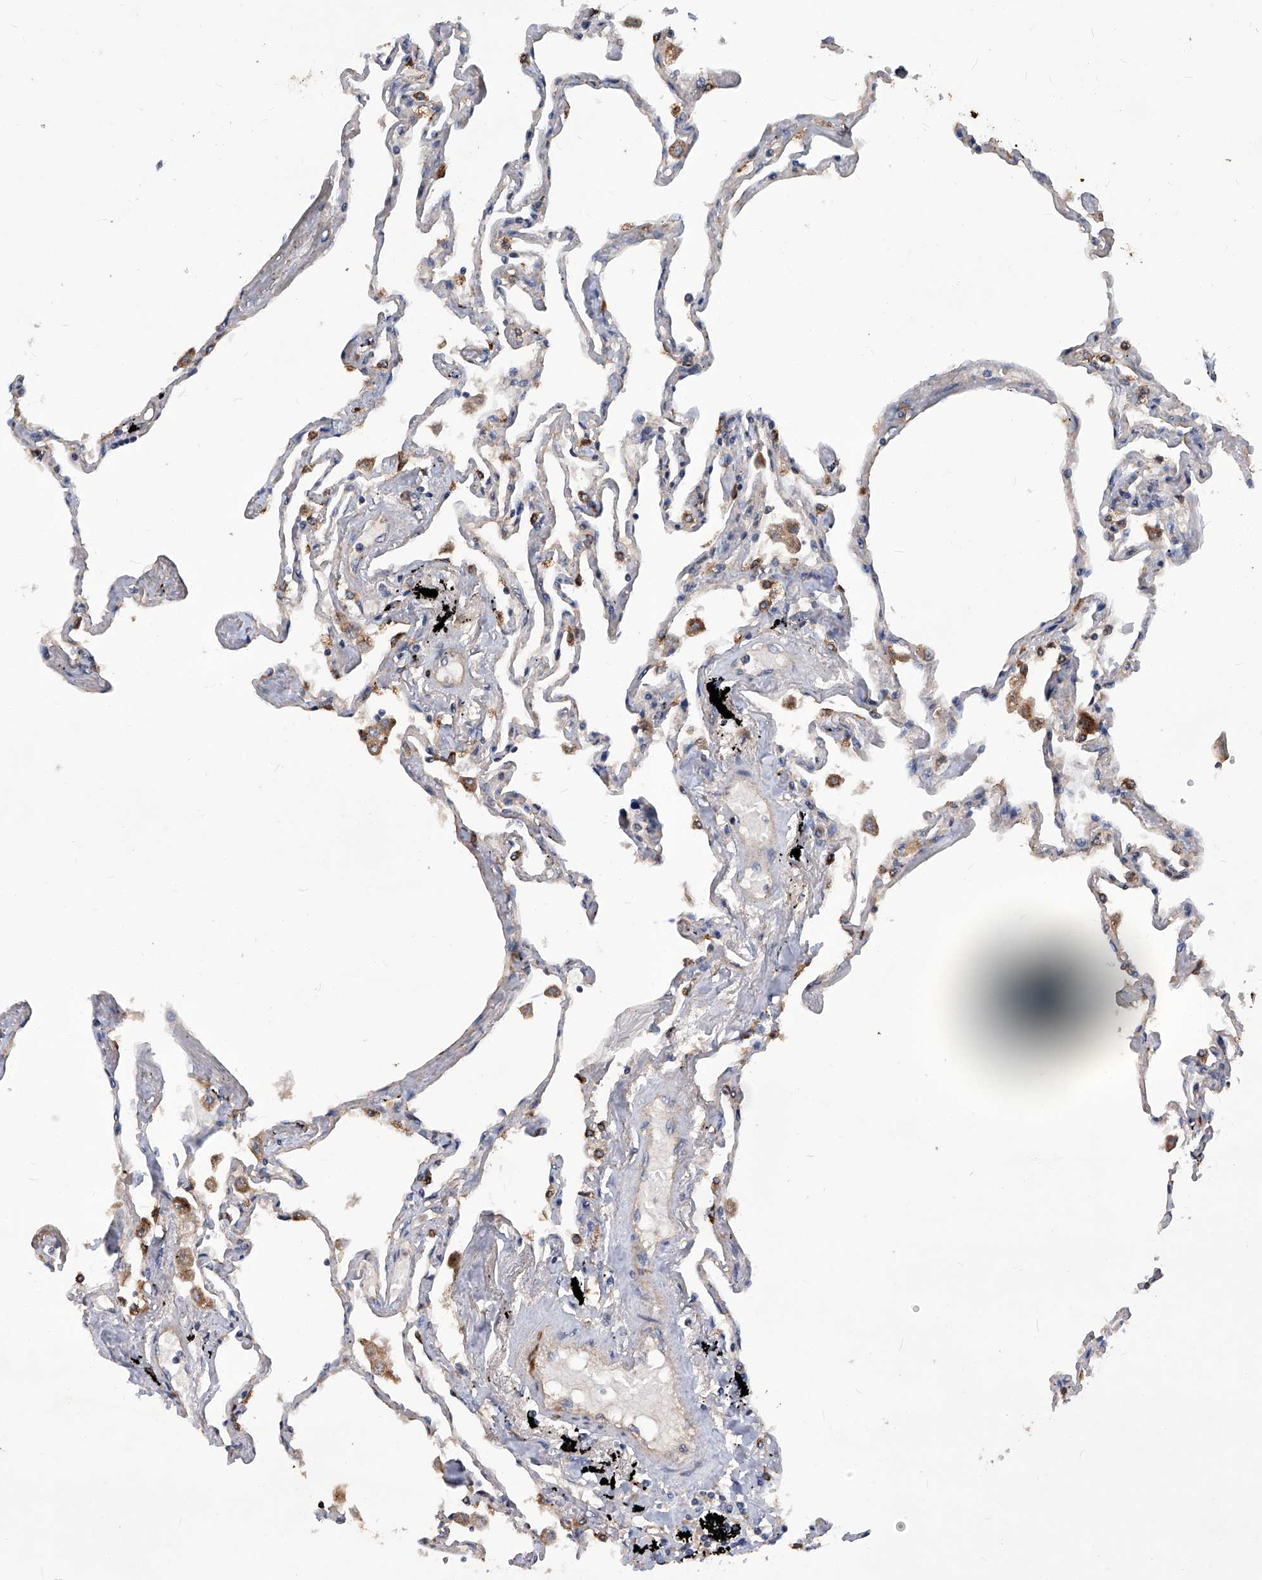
{"staining": {"intensity": "weak", "quantity": "<25%", "location": "cytoplasmic/membranous"}, "tissue": "lung", "cell_type": "Alveolar cells", "image_type": "normal", "snomed": [{"axis": "morphology", "description": "Normal tissue, NOS"}, {"axis": "topography", "description": "Lung"}], "caption": "Human lung stained for a protein using immunohistochemistry reveals no expression in alveolar cells.", "gene": "TNFRSF13B", "patient": {"sex": "female", "age": 67}}